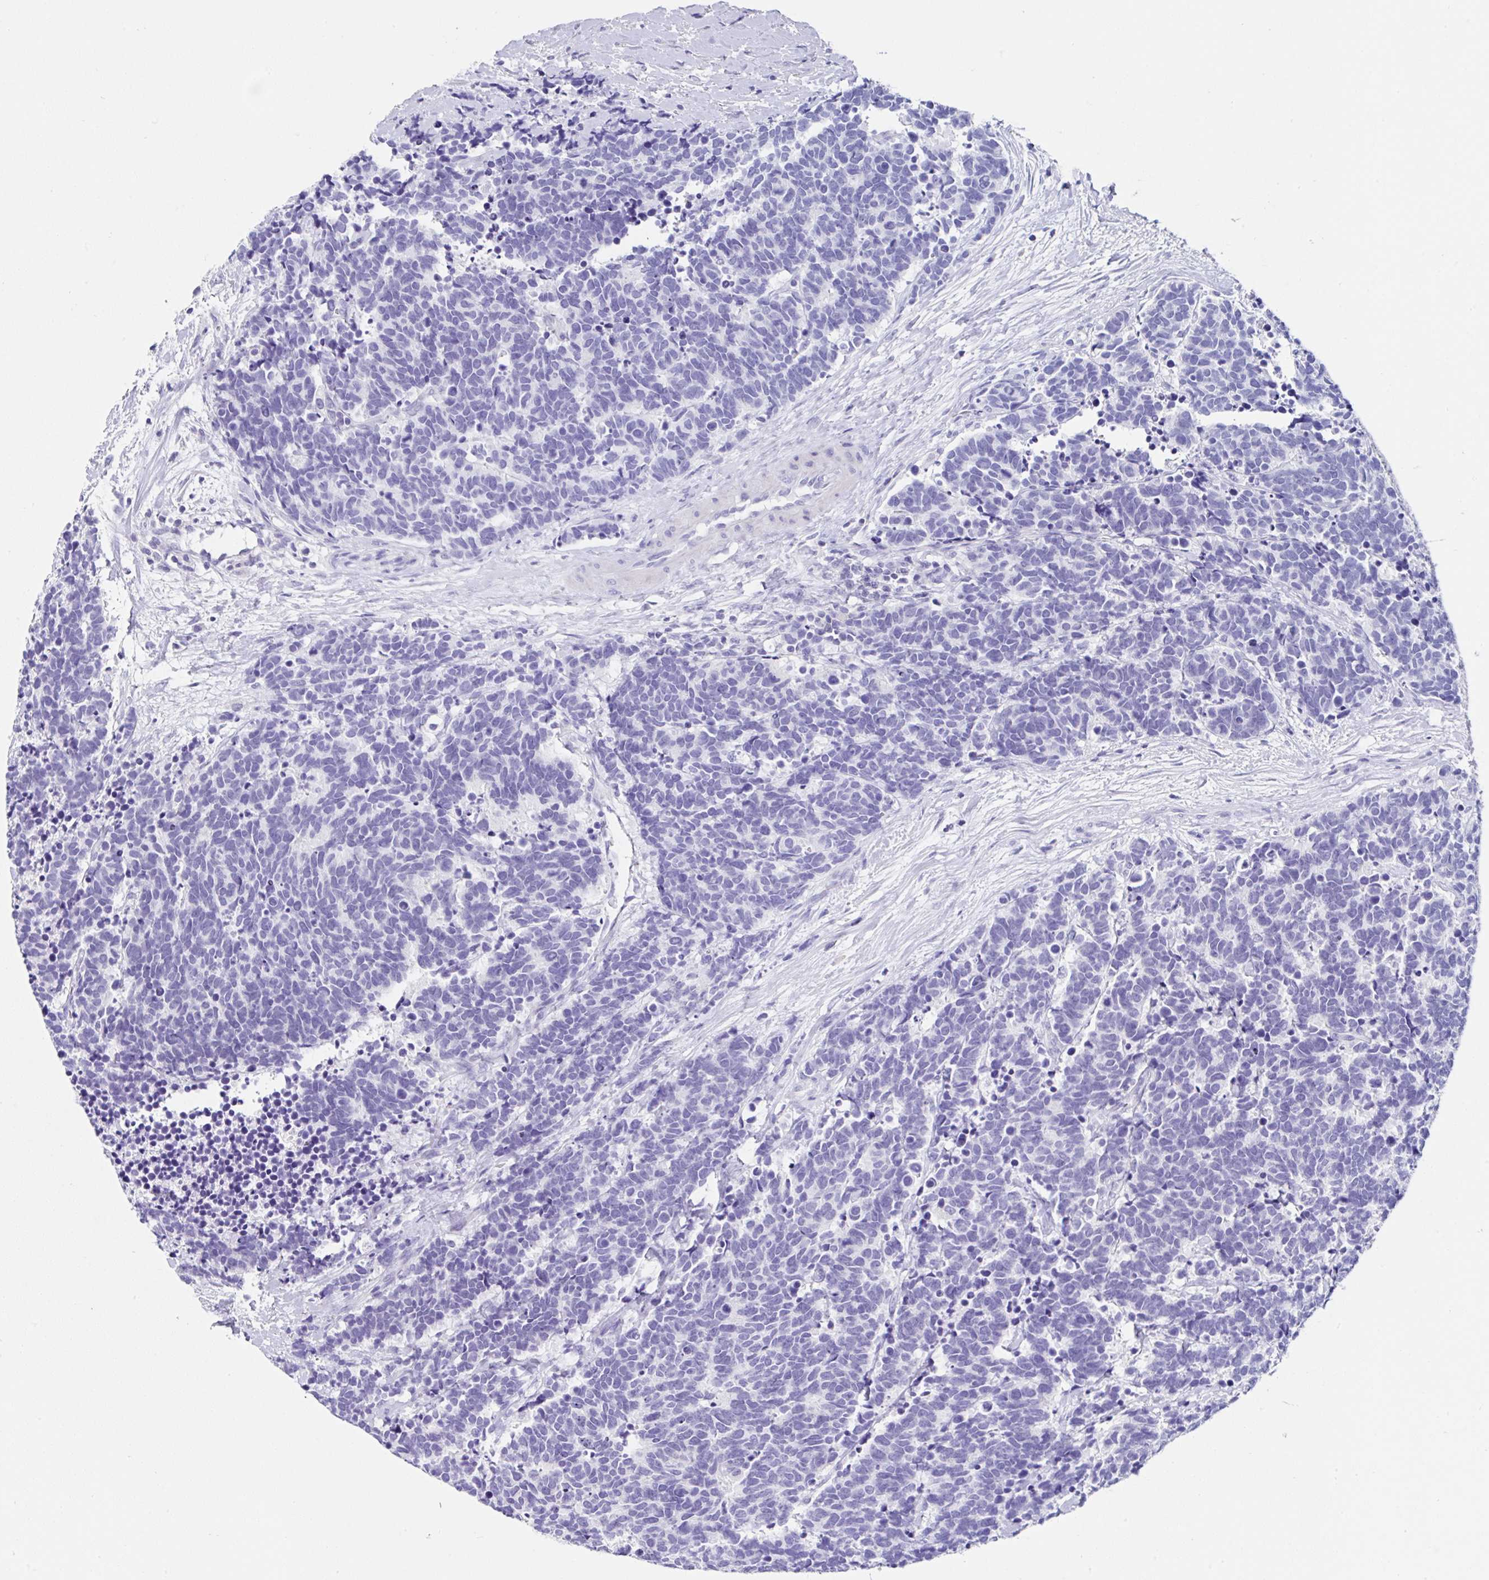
{"staining": {"intensity": "negative", "quantity": "none", "location": "none"}, "tissue": "carcinoid", "cell_type": "Tumor cells", "image_type": "cancer", "snomed": [{"axis": "morphology", "description": "Carcinoma, NOS"}, {"axis": "morphology", "description": "Carcinoid, malignant, NOS"}, {"axis": "topography", "description": "Prostate"}], "caption": "This is a image of immunohistochemistry (IHC) staining of carcinoid, which shows no expression in tumor cells.", "gene": "UGT3A1", "patient": {"sex": "male", "age": 57}}